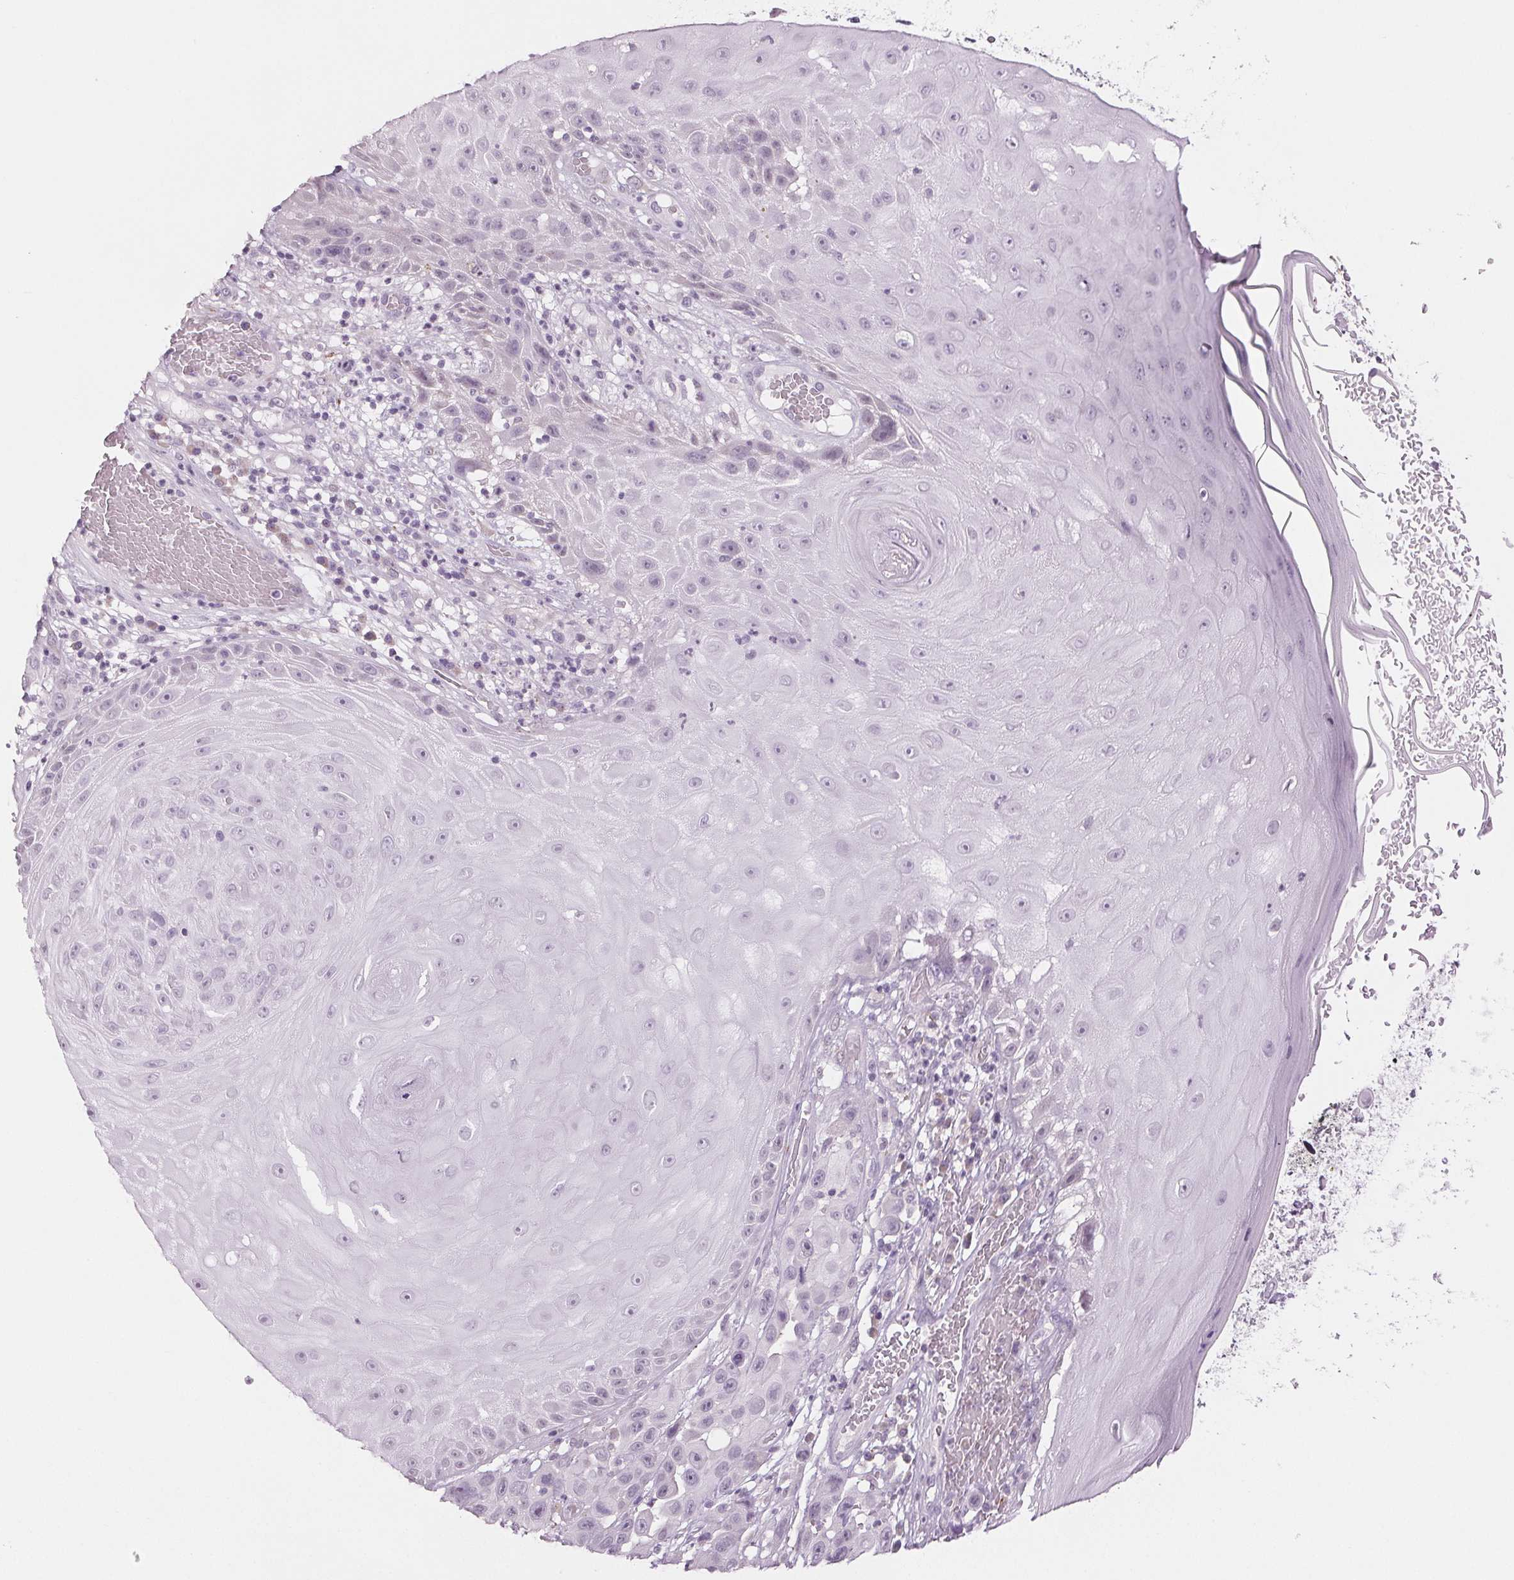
{"staining": {"intensity": "negative", "quantity": "none", "location": "none"}, "tissue": "skin cancer", "cell_type": "Tumor cells", "image_type": "cancer", "snomed": [{"axis": "morphology", "description": "Squamous cell carcinoma, NOS"}, {"axis": "topography", "description": "Skin"}], "caption": "Immunohistochemistry photomicrograph of squamous cell carcinoma (skin) stained for a protein (brown), which shows no positivity in tumor cells. The staining was performed using DAB (3,3'-diaminobenzidine) to visualize the protein expression in brown, while the nuclei were stained in blue with hematoxylin (Magnification: 20x).", "gene": "DNAJC6", "patient": {"sex": "male", "age": 81}}